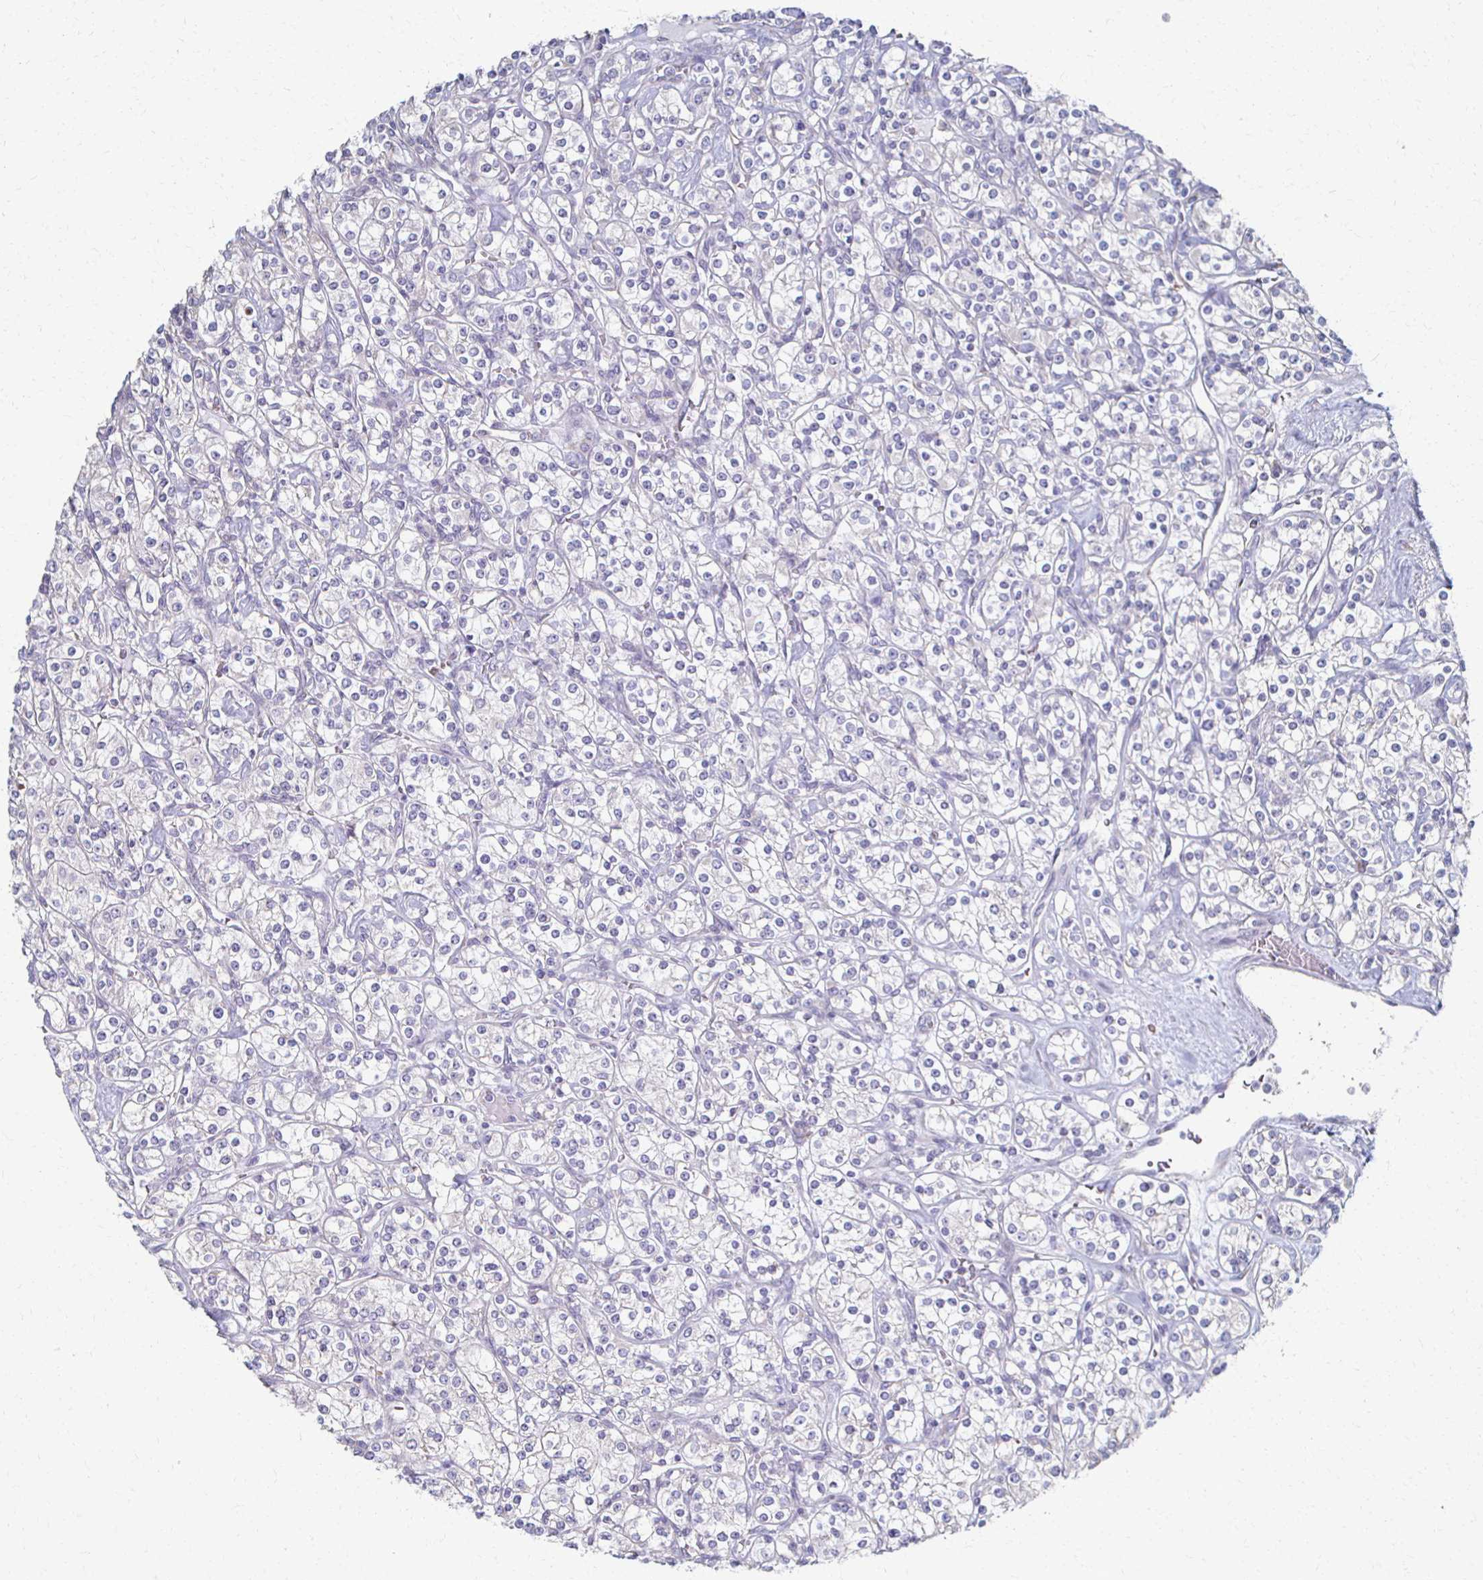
{"staining": {"intensity": "negative", "quantity": "none", "location": "none"}, "tissue": "renal cancer", "cell_type": "Tumor cells", "image_type": "cancer", "snomed": [{"axis": "morphology", "description": "Adenocarcinoma, NOS"}, {"axis": "topography", "description": "Kidney"}], "caption": "This is an immunohistochemistry (IHC) image of human renal cancer (adenocarcinoma). There is no positivity in tumor cells.", "gene": "ATP1A3", "patient": {"sex": "male", "age": 77}}